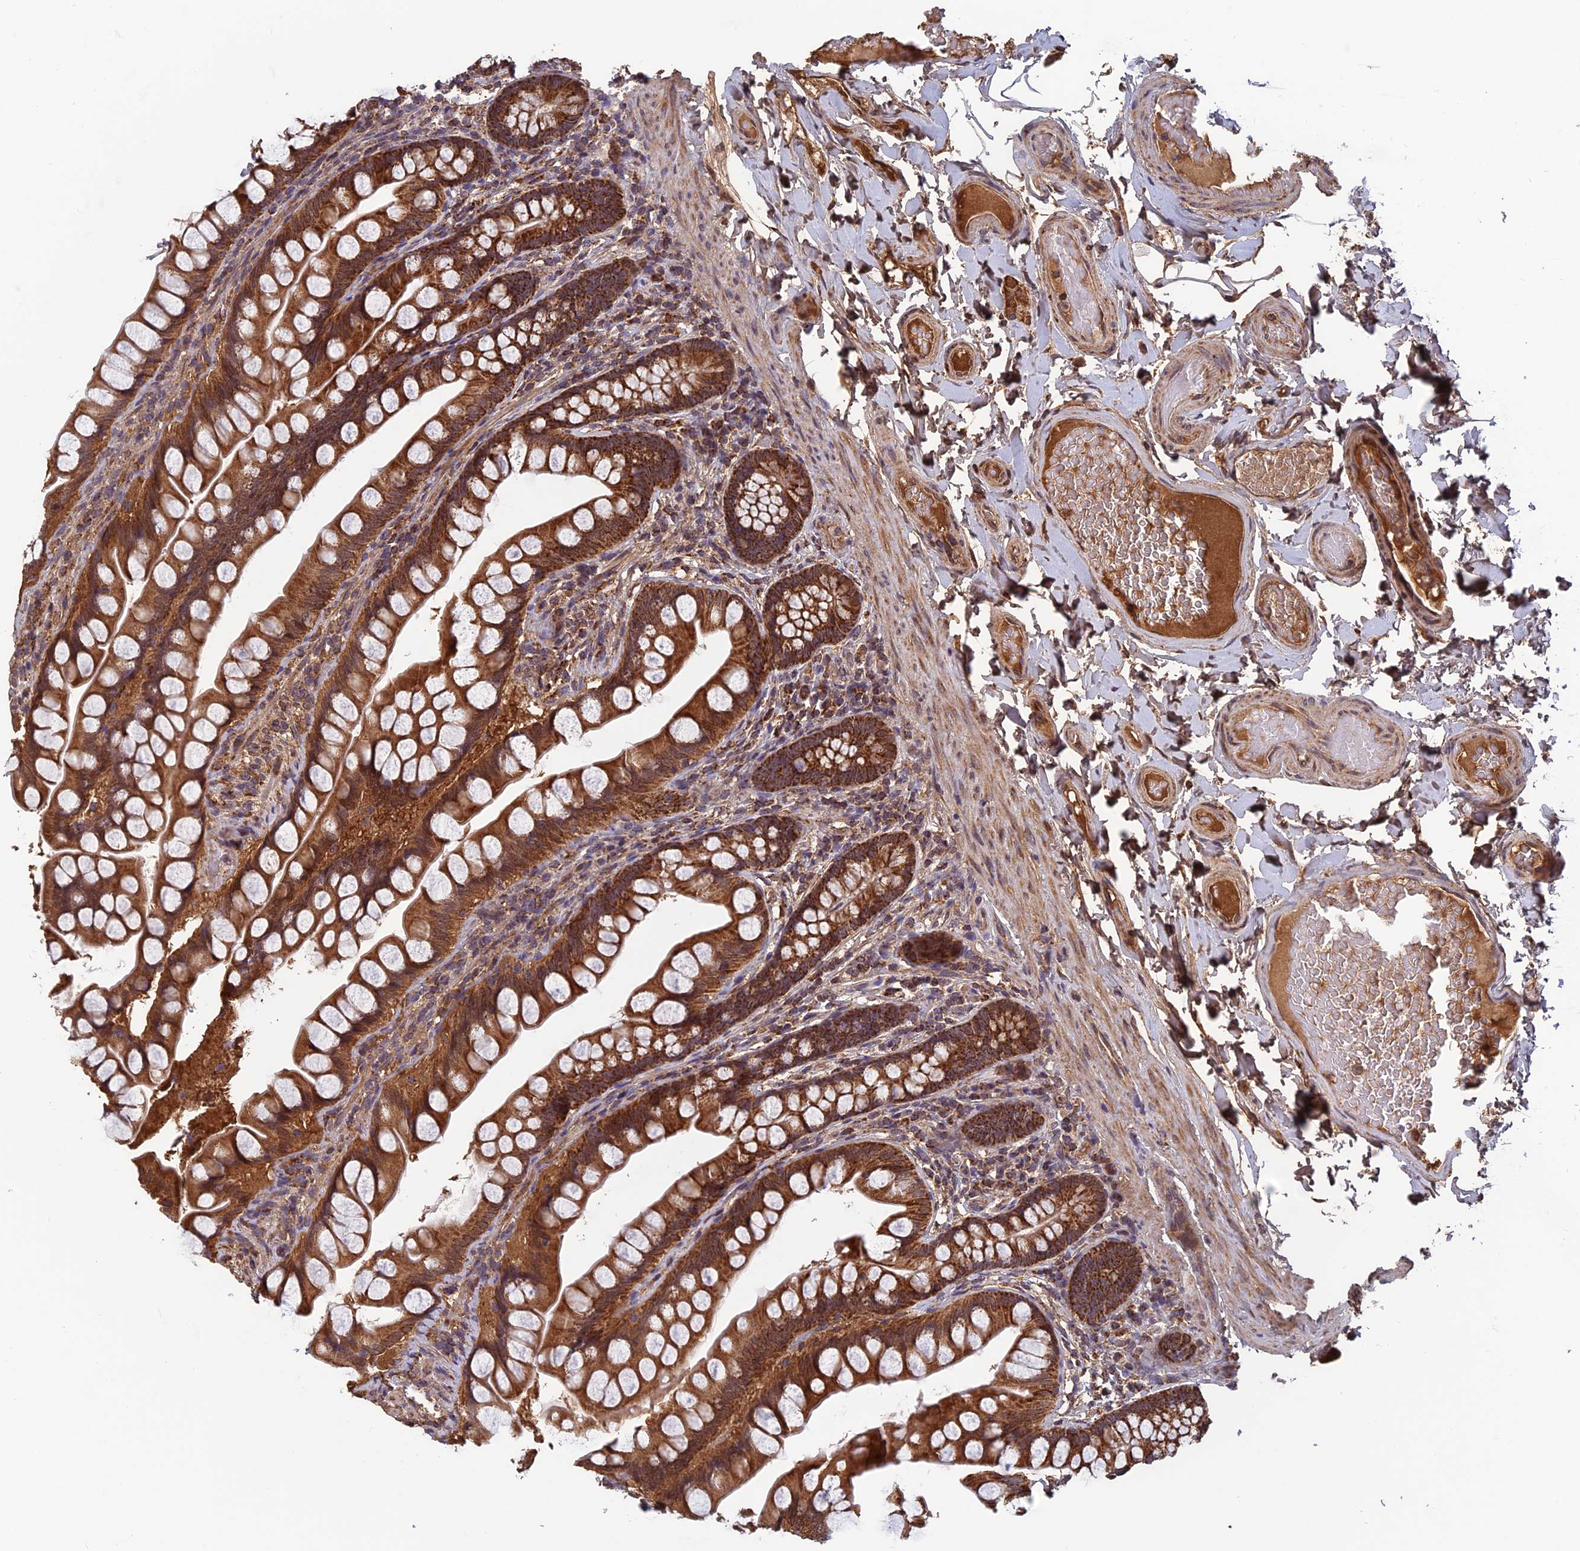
{"staining": {"intensity": "strong", "quantity": ">75%", "location": "cytoplasmic/membranous"}, "tissue": "small intestine", "cell_type": "Glandular cells", "image_type": "normal", "snomed": [{"axis": "morphology", "description": "Normal tissue, NOS"}, {"axis": "topography", "description": "Small intestine"}], "caption": "Unremarkable small intestine was stained to show a protein in brown. There is high levels of strong cytoplasmic/membranous positivity in about >75% of glandular cells. (Stains: DAB in brown, nuclei in blue, Microscopy: brightfield microscopy at high magnification).", "gene": "CCDC15", "patient": {"sex": "male", "age": 70}}